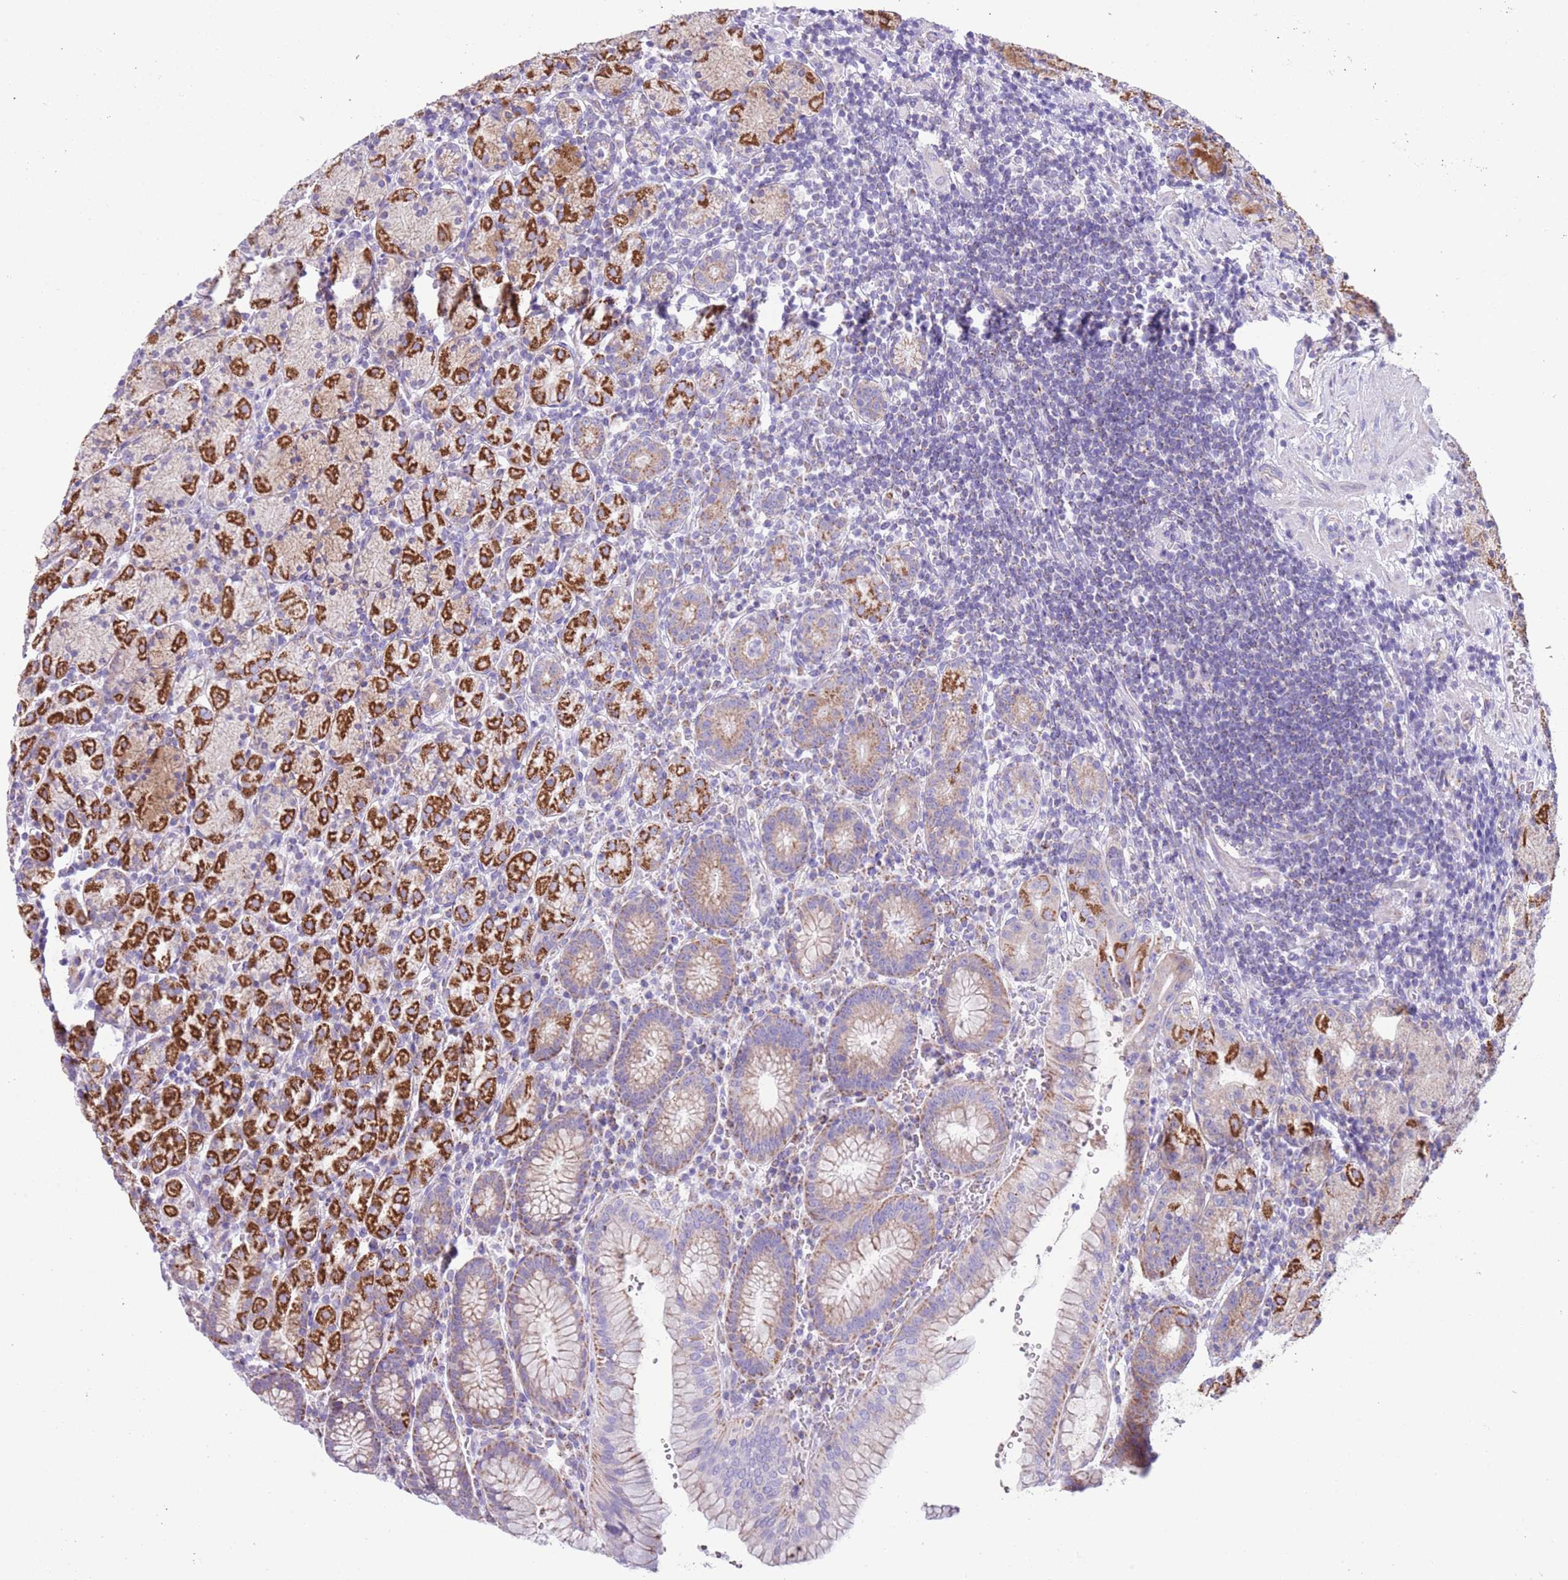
{"staining": {"intensity": "strong", "quantity": "25%-75%", "location": "cytoplasmic/membranous"}, "tissue": "stomach", "cell_type": "Glandular cells", "image_type": "normal", "snomed": [{"axis": "morphology", "description": "Normal tissue, NOS"}, {"axis": "topography", "description": "Stomach, upper"}, {"axis": "topography", "description": "Stomach"}], "caption": "Immunohistochemical staining of unremarkable stomach displays high levels of strong cytoplasmic/membranous expression in about 25%-75% of glandular cells.", "gene": "MOCOS", "patient": {"sex": "male", "age": 62}}